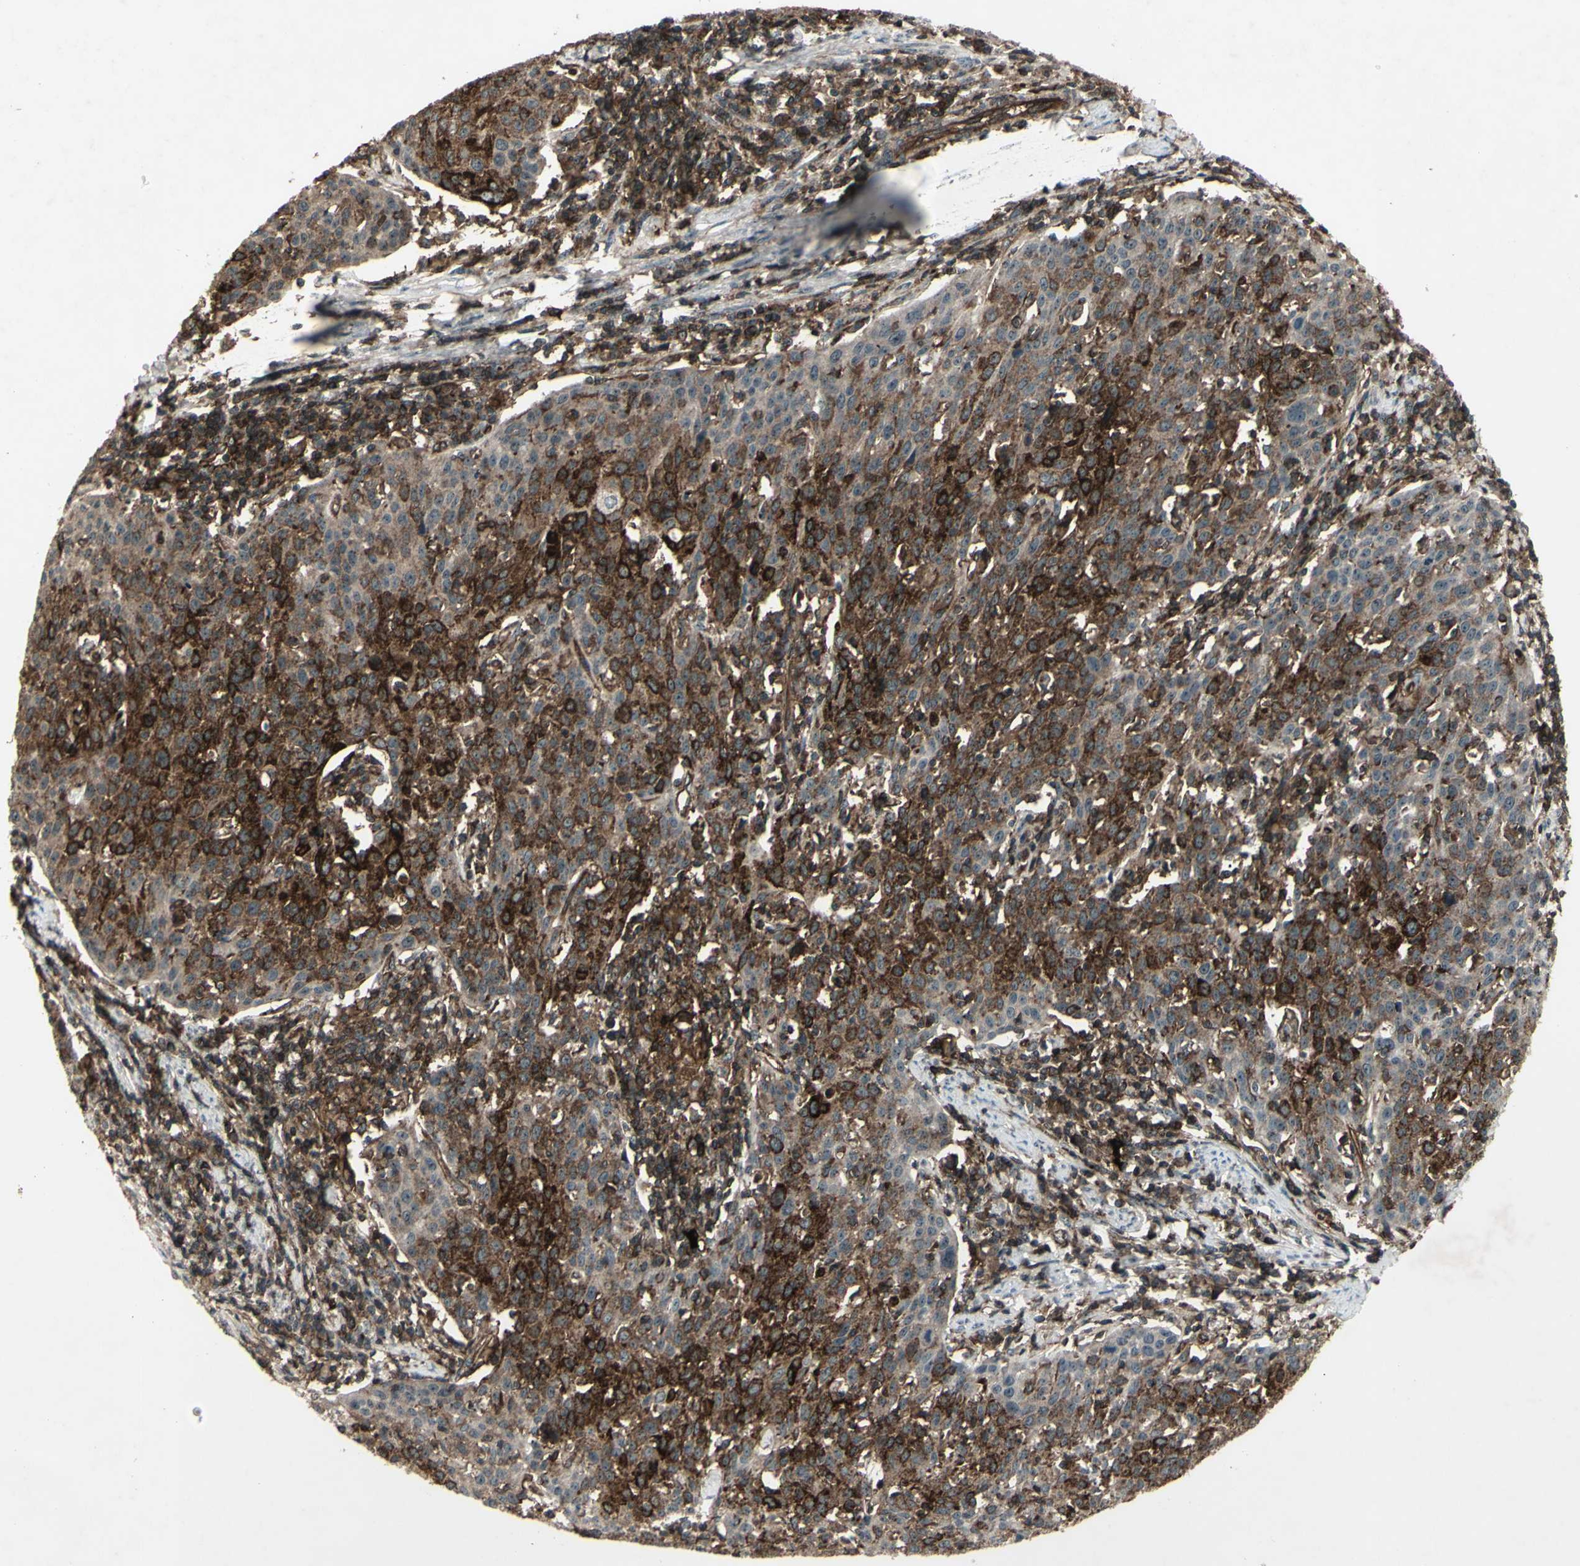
{"staining": {"intensity": "strong", "quantity": ">75%", "location": "cytoplasmic/membranous"}, "tissue": "cervical cancer", "cell_type": "Tumor cells", "image_type": "cancer", "snomed": [{"axis": "morphology", "description": "Squamous cell carcinoma, NOS"}, {"axis": "topography", "description": "Cervix"}], "caption": "Cervical squamous cell carcinoma stained with immunohistochemistry reveals strong cytoplasmic/membranous staining in about >75% of tumor cells.", "gene": "FXYD5", "patient": {"sex": "female", "age": 38}}